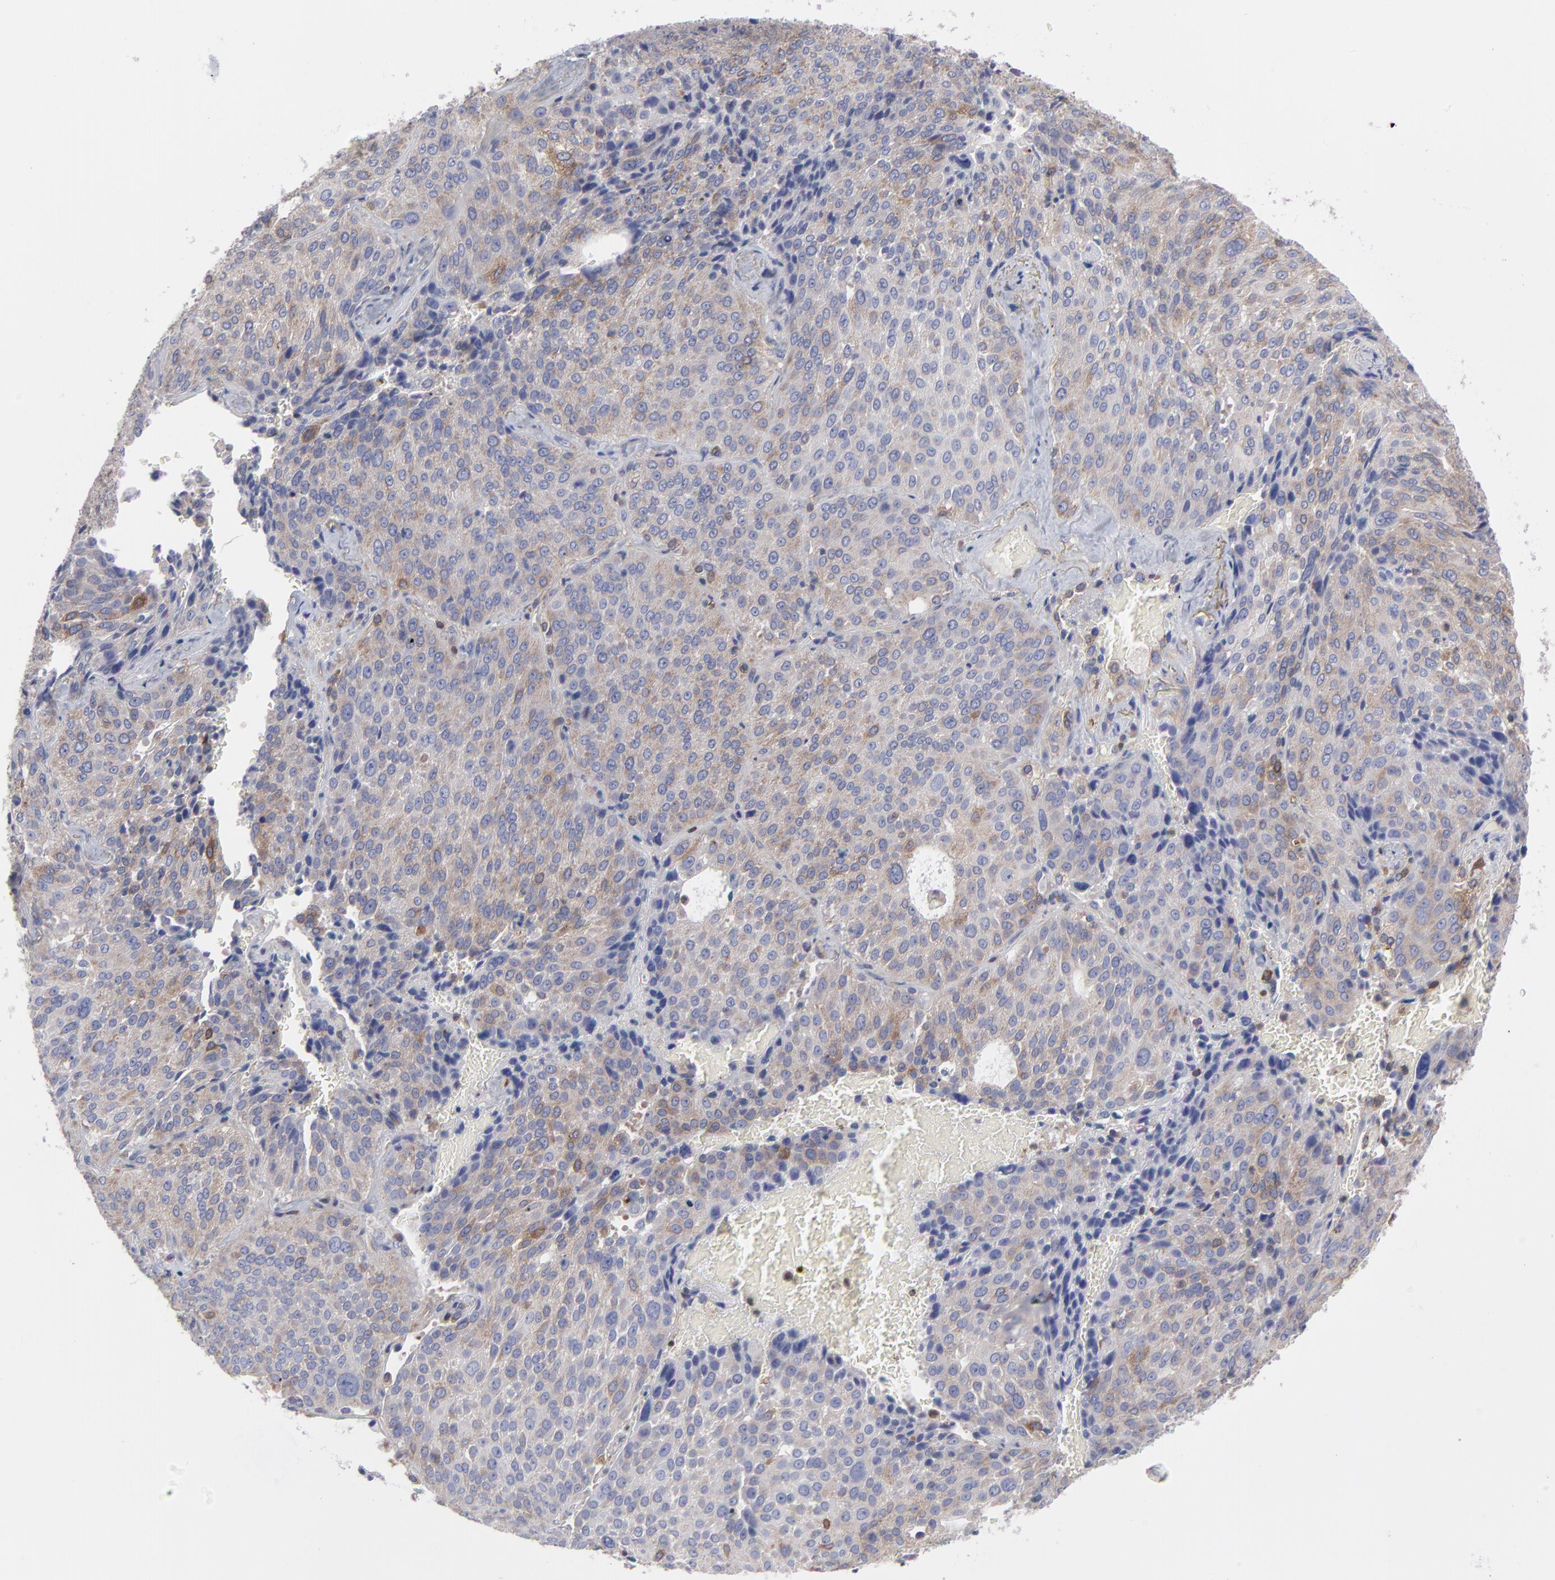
{"staining": {"intensity": "moderate", "quantity": "<25%", "location": "cytoplasmic/membranous"}, "tissue": "lung cancer", "cell_type": "Tumor cells", "image_type": "cancer", "snomed": [{"axis": "morphology", "description": "Squamous cell carcinoma, NOS"}, {"axis": "topography", "description": "Lung"}], "caption": "A histopathology image showing moderate cytoplasmic/membranous positivity in about <25% of tumor cells in squamous cell carcinoma (lung), as visualized by brown immunohistochemical staining.", "gene": "NFKBIA", "patient": {"sex": "male", "age": 54}}